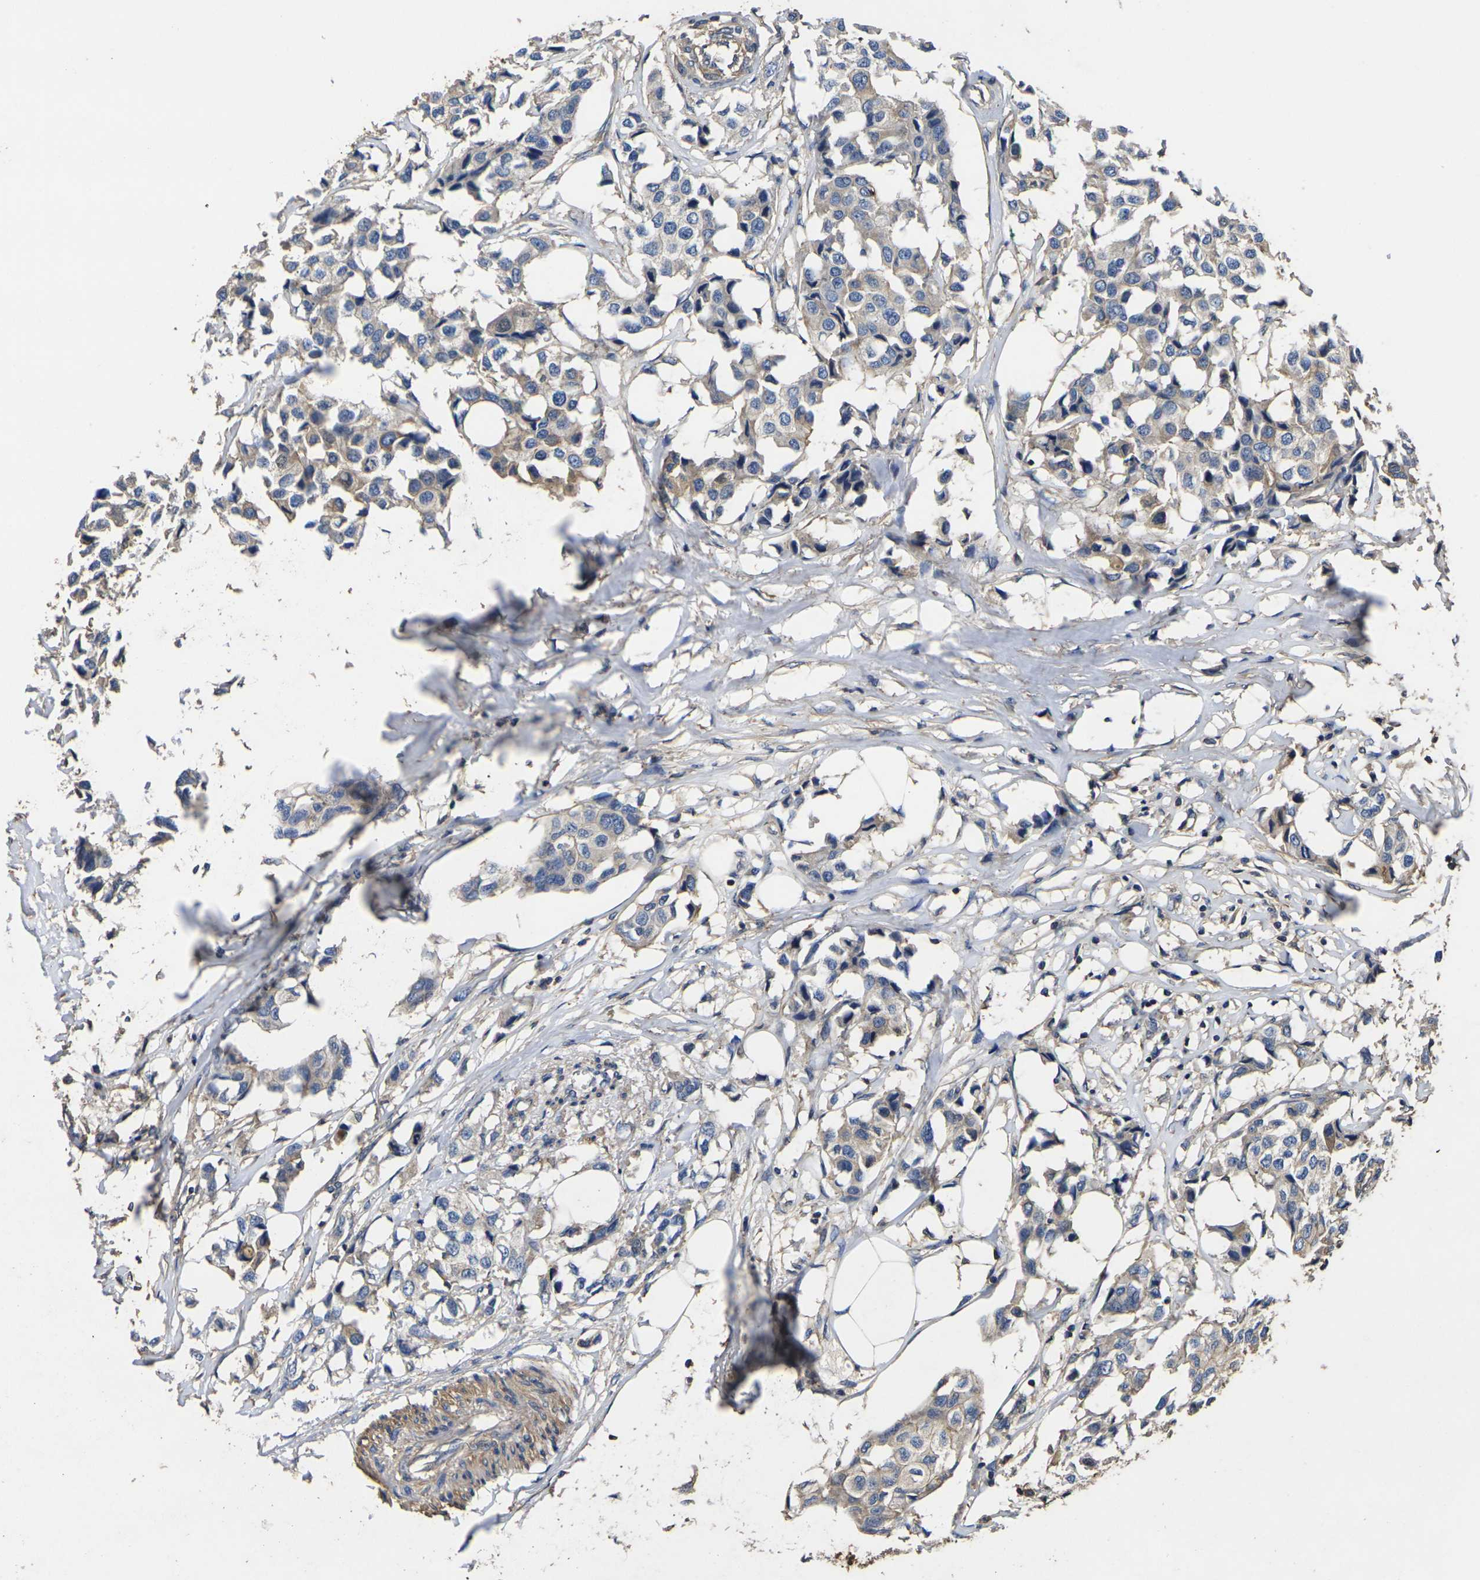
{"staining": {"intensity": "weak", "quantity": "25%-75%", "location": "cytoplasmic/membranous"}, "tissue": "breast cancer", "cell_type": "Tumor cells", "image_type": "cancer", "snomed": [{"axis": "morphology", "description": "Duct carcinoma"}, {"axis": "topography", "description": "Breast"}], "caption": "Weak cytoplasmic/membranous staining for a protein is appreciated in about 25%-75% of tumor cells of intraductal carcinoma (breast) using immunohistochemistry (IHC).", "gene": "HSPG2", "patient": {"sex": "female", "age": 80}}